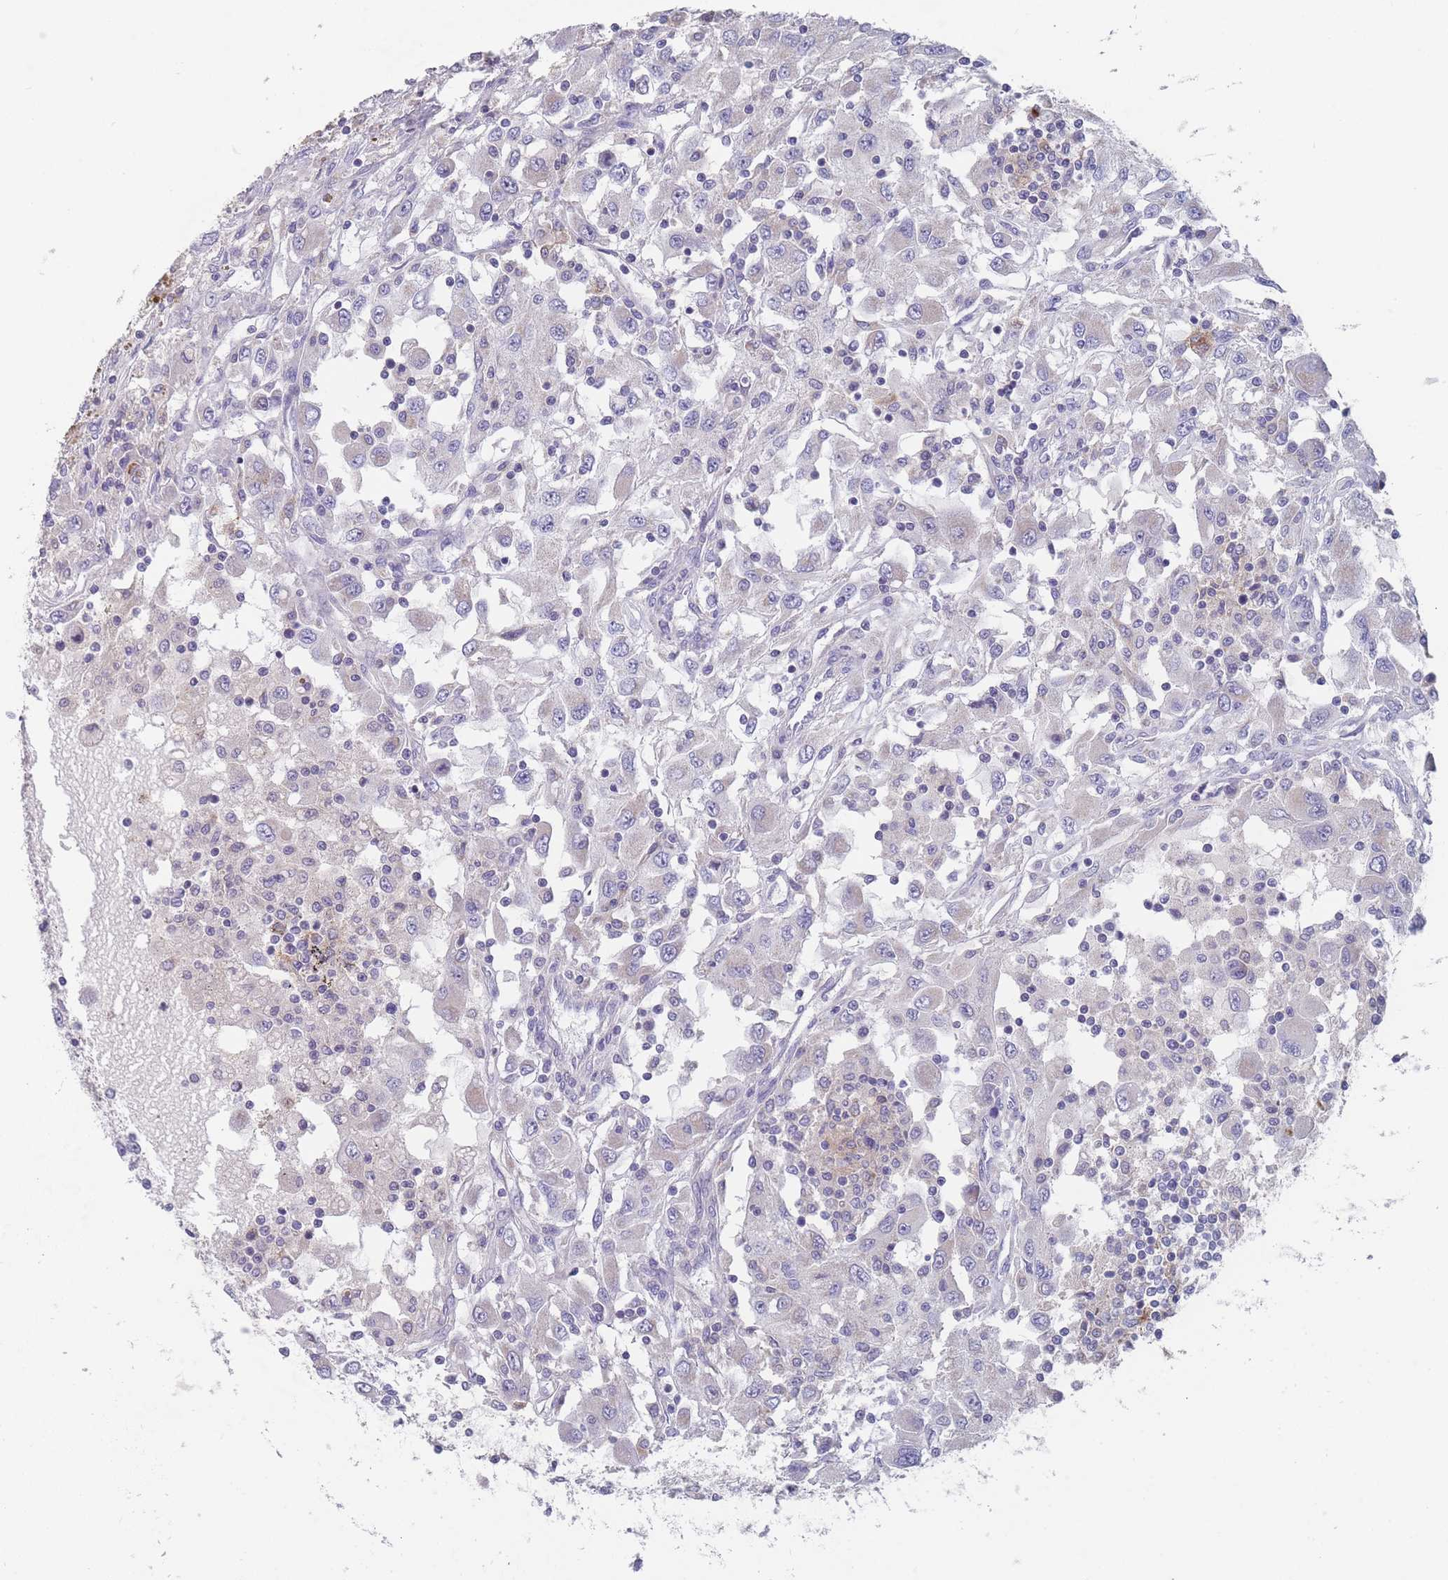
{"staining": {"intensity": "negative", "quantity": "none", "location": "none"}, "tissue": "renal cancer", "cell_type": "Tumor cells", "image_type": "cancer", "snomed": [{"axis": "morphology", "description": "Adenocarcinoma, NOS"}, {"axis": "topography", "description": "Kidney"}], "caption": "IHC micrograph of human adenocarcinoma (renal) stained for a protein (brown), which exhibits no positivity in tumor cells.", "gene": "PEX7", "patient": {"sex": "female", "age": 67}}